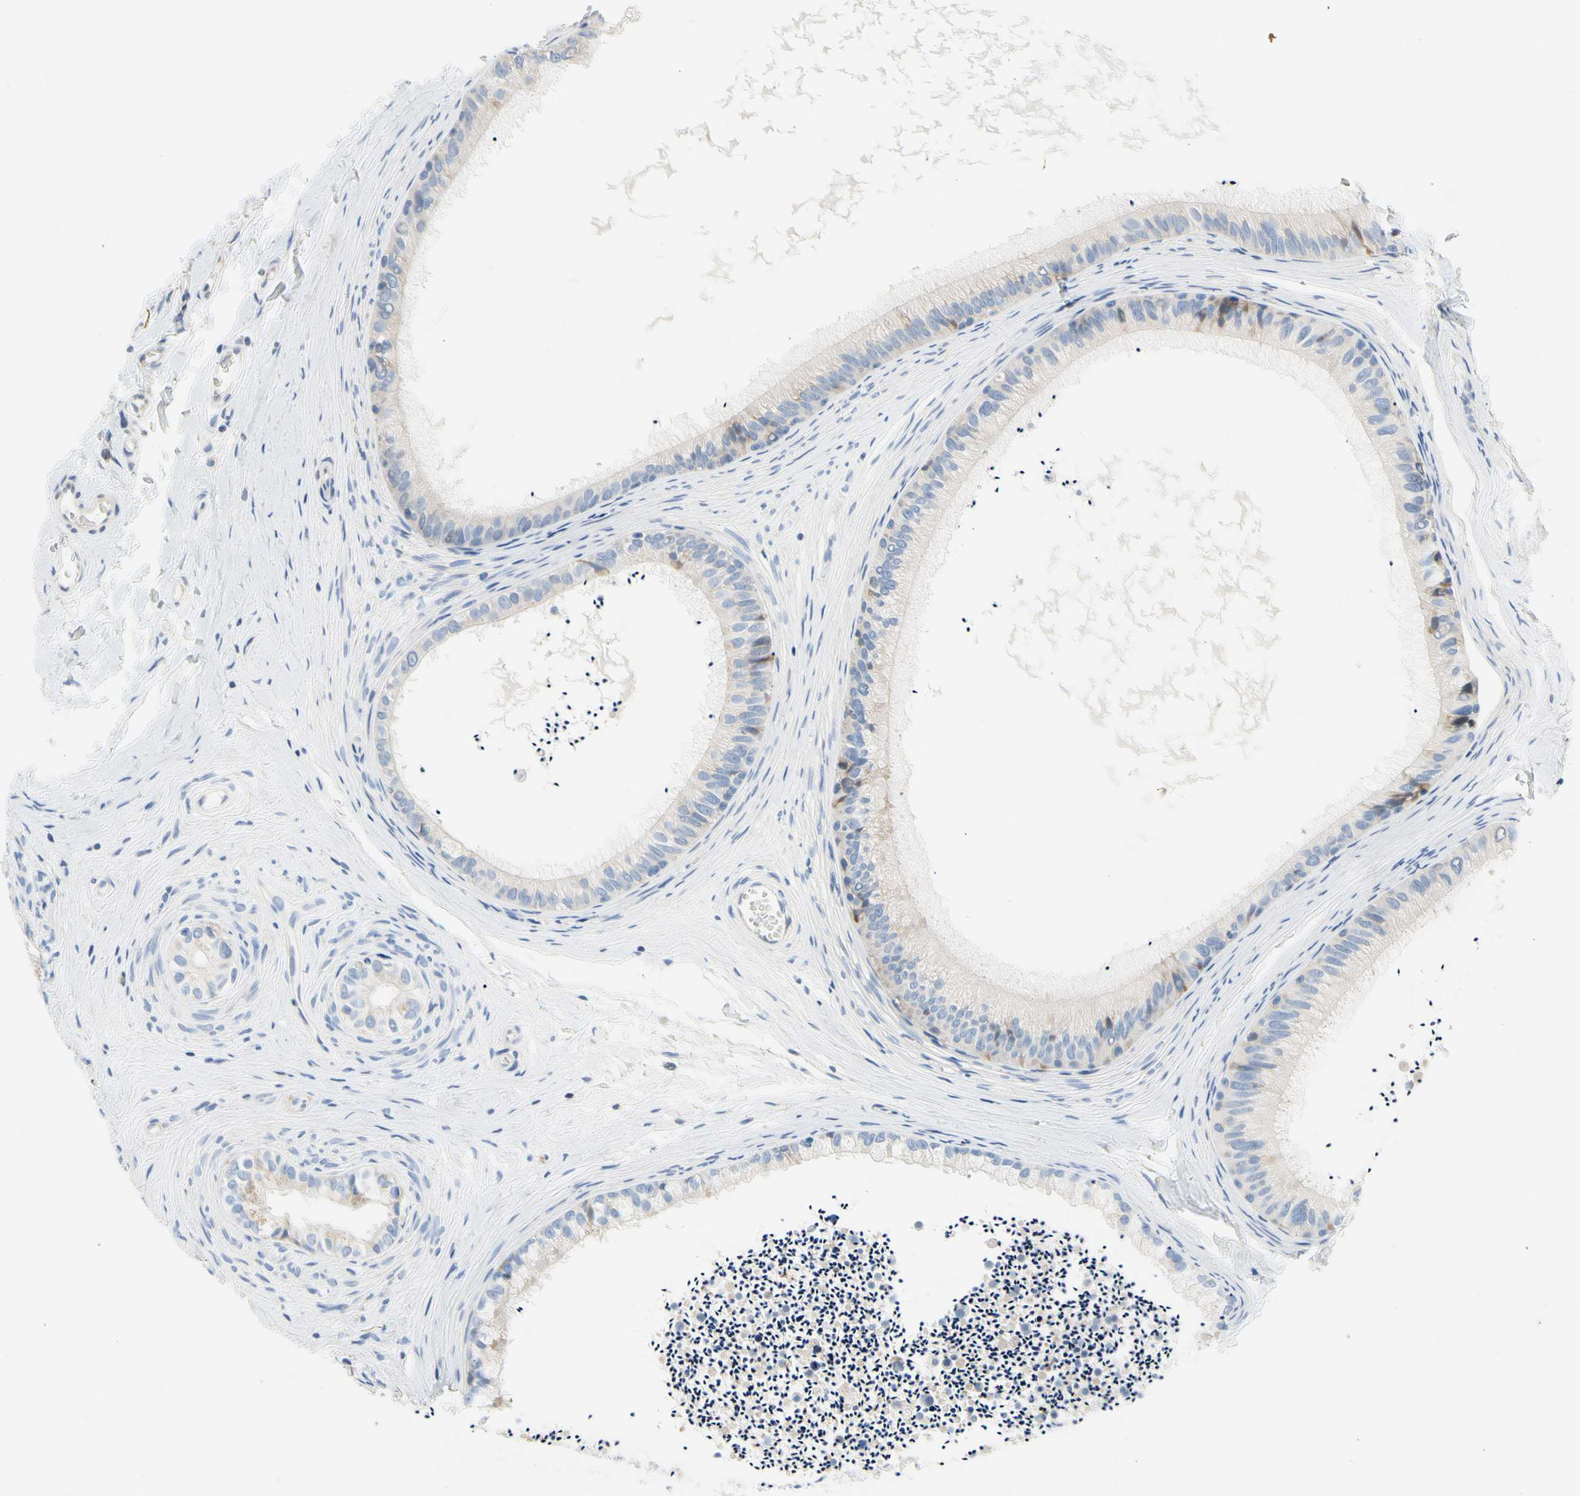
{"staining": {"intensity": "weak", "quantity": "<25%", "location": "cytoplasmic/membranous"}, "tissue": "epididymis", "cell_type": "Glandular cells", "image_type": "normal", "snomed": [{"axis": "morphology", "description": "Normal tissue, NOS"}, {"axis": "topography", "description": "Epididymis"}], "caption": "This is an IHC image of normal epididymis. There is no staining in glandular cells.", "gene": "STXBP1", "patient": {"sex": "male", "age": 56}}